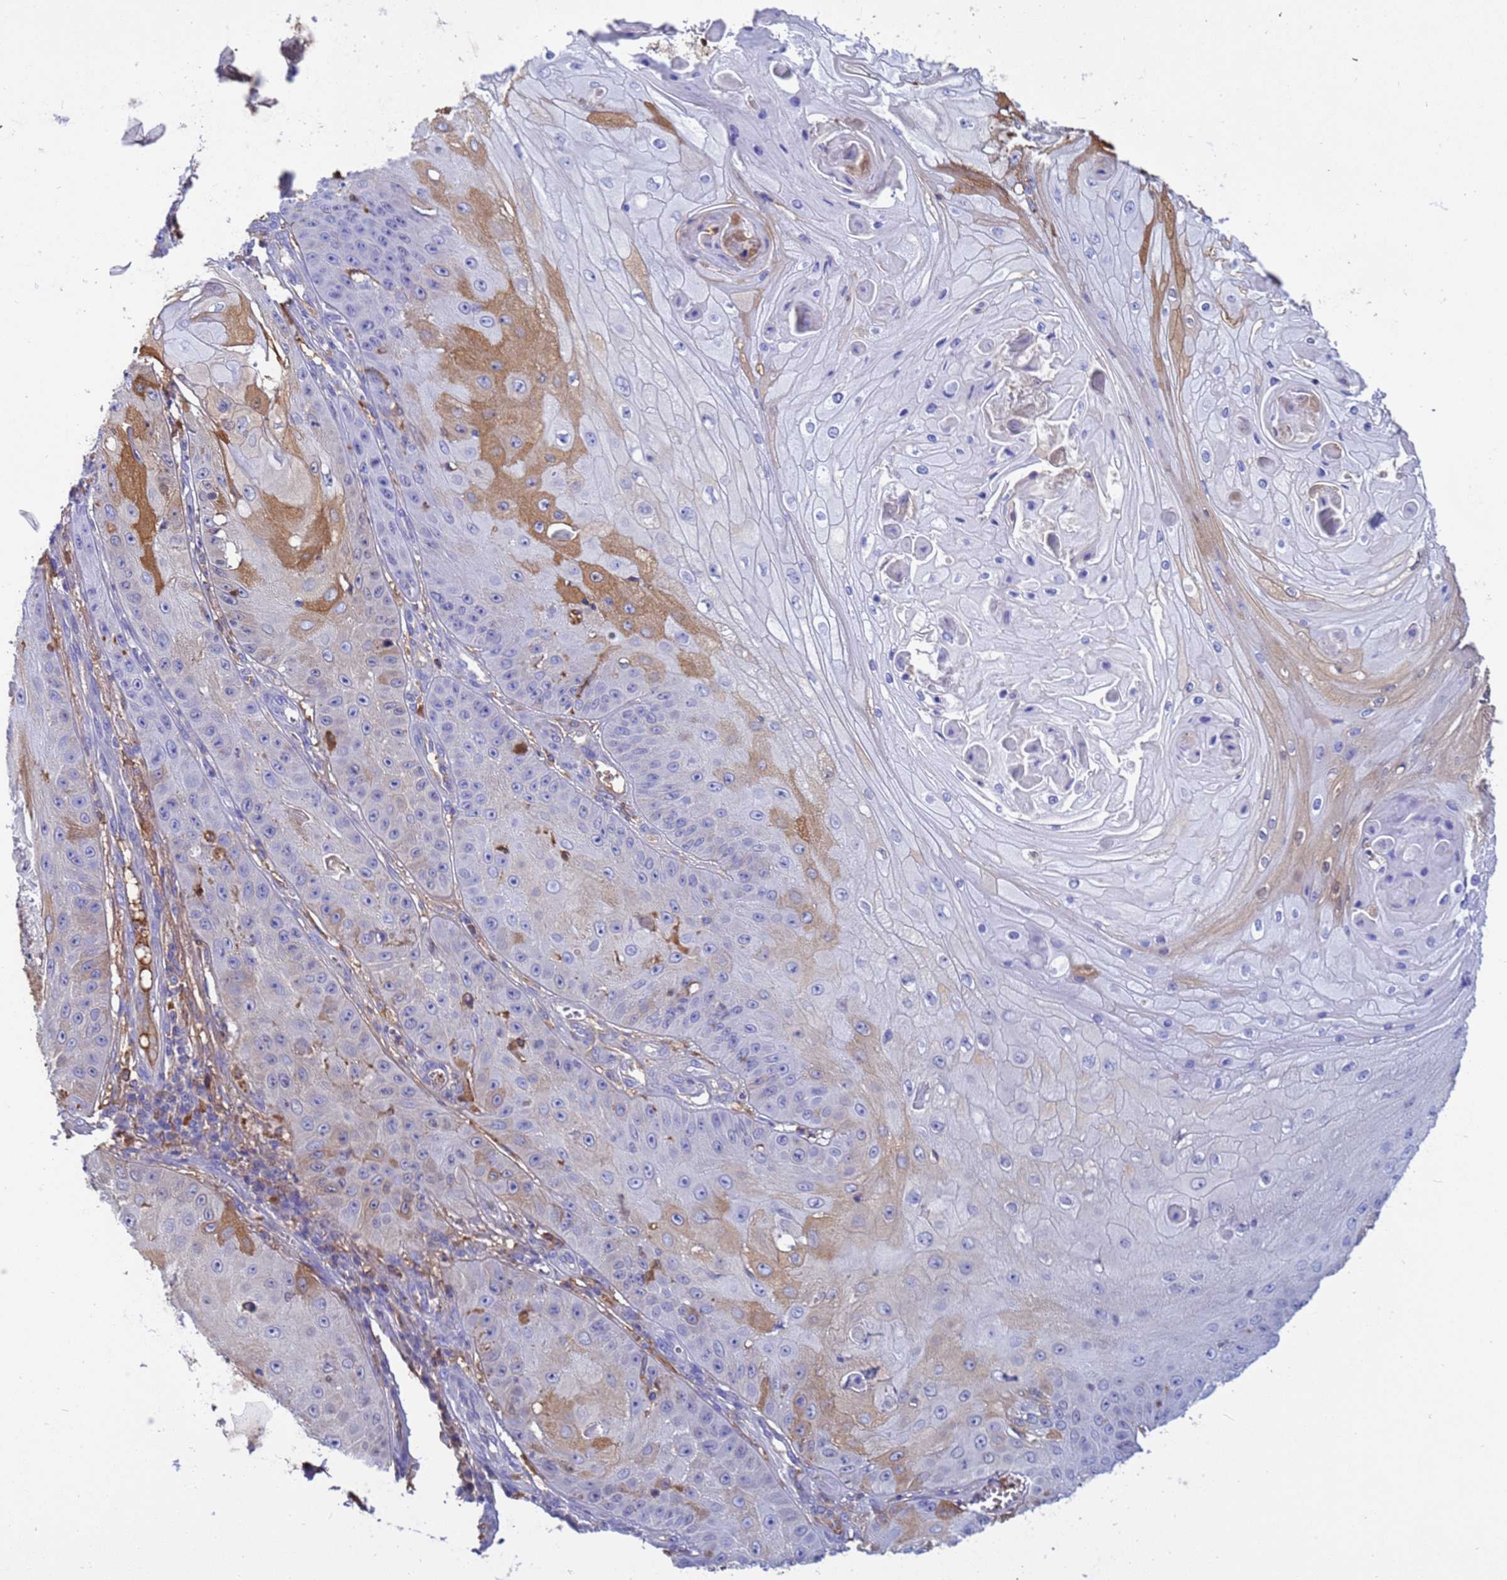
{"staining": {"intensity": "moderate", "quantity": "<25%", "location": "cytoplasmic/membranous"}, "tissue": "skin cancer", "cell_type": "Tumor cells", "image_type": "cancer", "snomed": [{"axis": "morphology", "description": "Squamous cell carcinoma, NOS"}, {"axis": "topography", "description": "Skin"}], "caption": "Skin cancer stained with DAB immunohistochemistry reveals low levels of moderate cytoplasmic/membranous expression in approximately <25% of tumor cells. (DAB IHC, brown staining for protein, blue staining for nuclei).", "gene": "H1-7", "patient": {"sex": "male", "age": 70}}